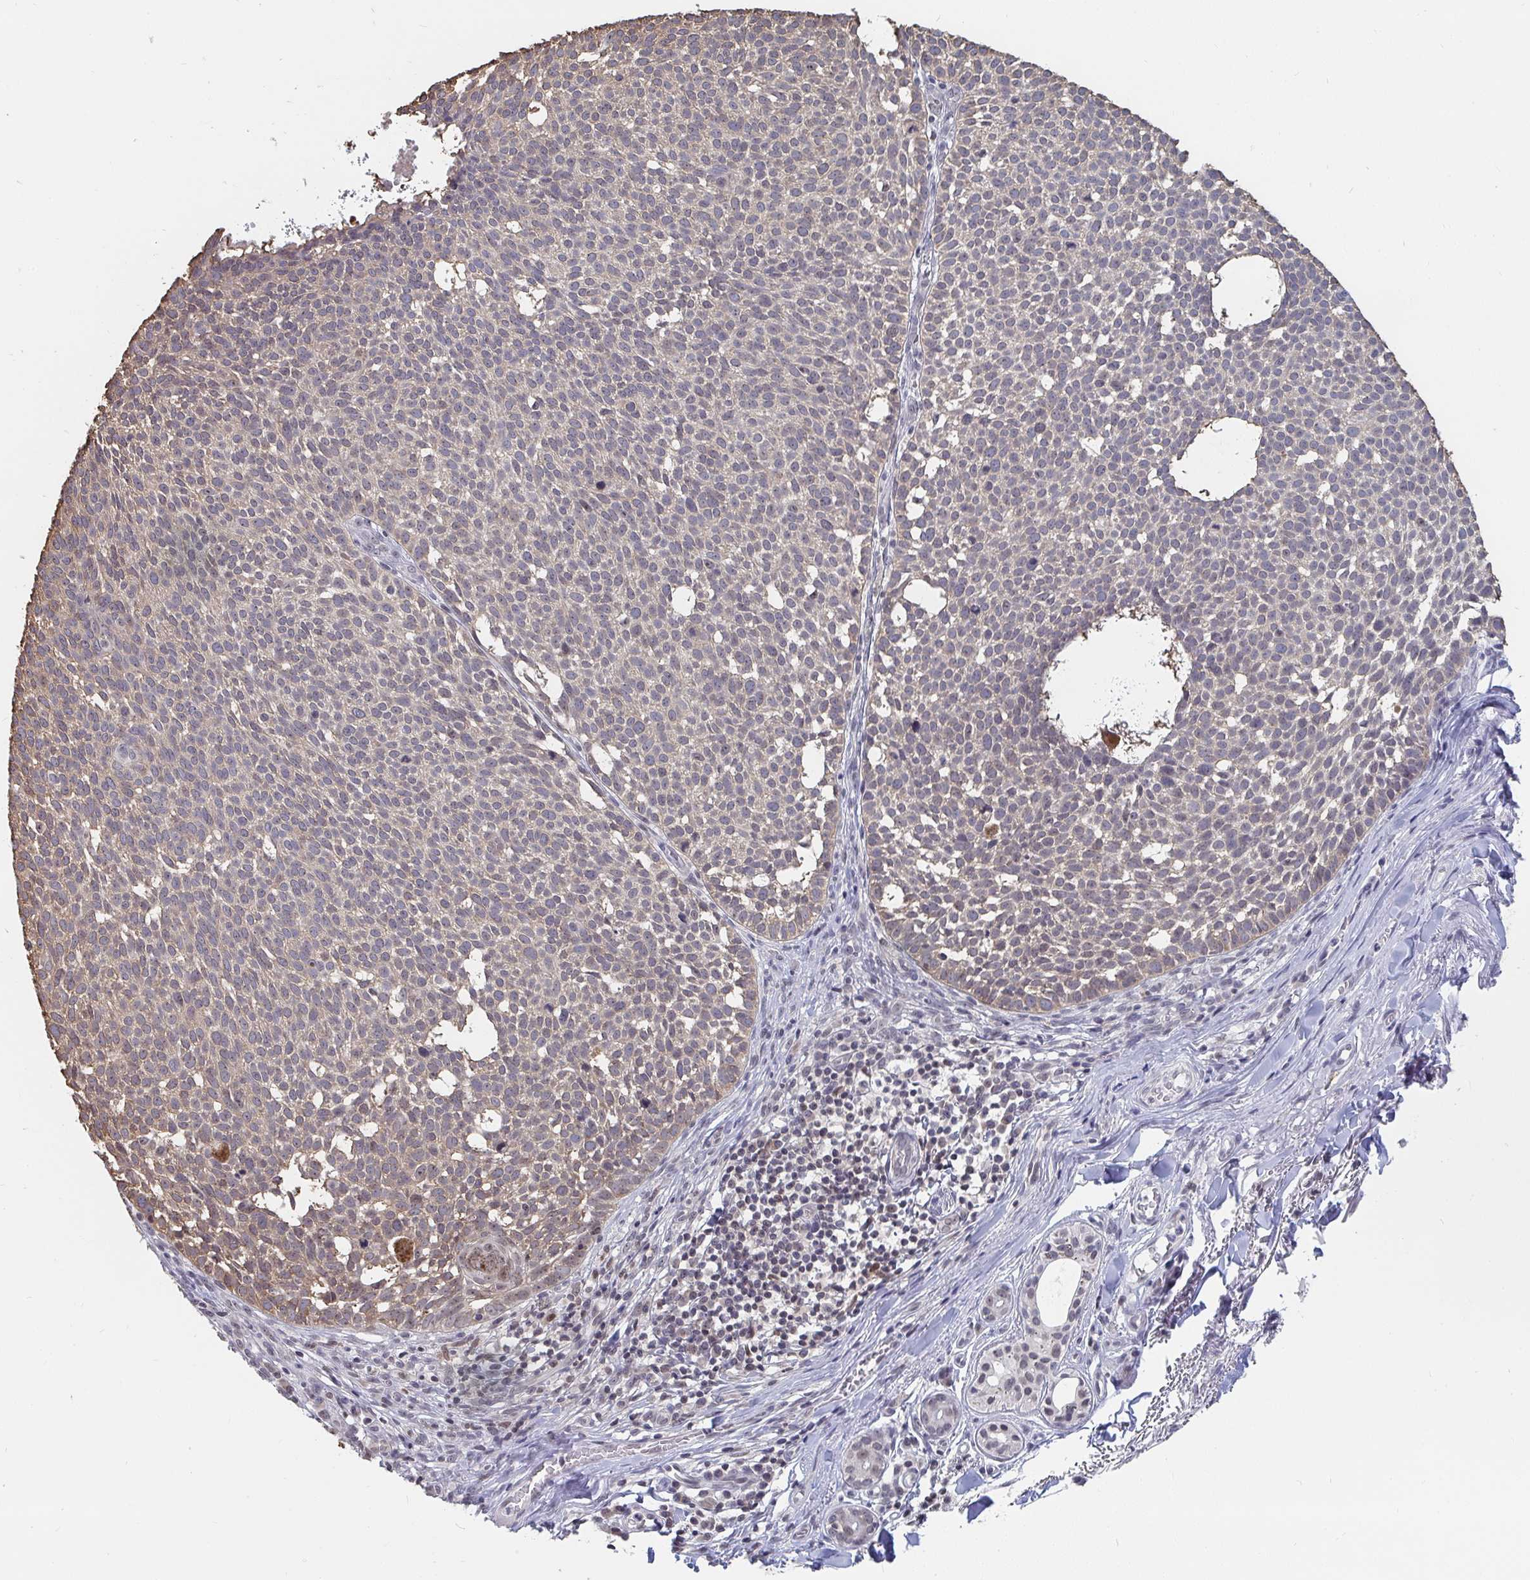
{"staining": {"intensity": "weak", "quantity": ">75%", "location": "cytoplasmic/membranous"}, "tissue": "skin cancer", "cell_type": "Tumor cells", "image_type": "cancer", "snomed": [{"axis": "morphology", "description": "Basal cell carcinoma"}, {"axis": "topography", "description": "Skin"}], "caption": "A high-resolution image shows immunohistochemistry staining of skin cancer, which exhibits weak cytoplasmic/membranous expression in approximately >75% of tumor cells. (DAB (3,3'-diaminobenzidine) IHC with brightfield microscopy, high magnification).", "gene": "TRIP12", "patient": {"sex": "male", "age": 63}}